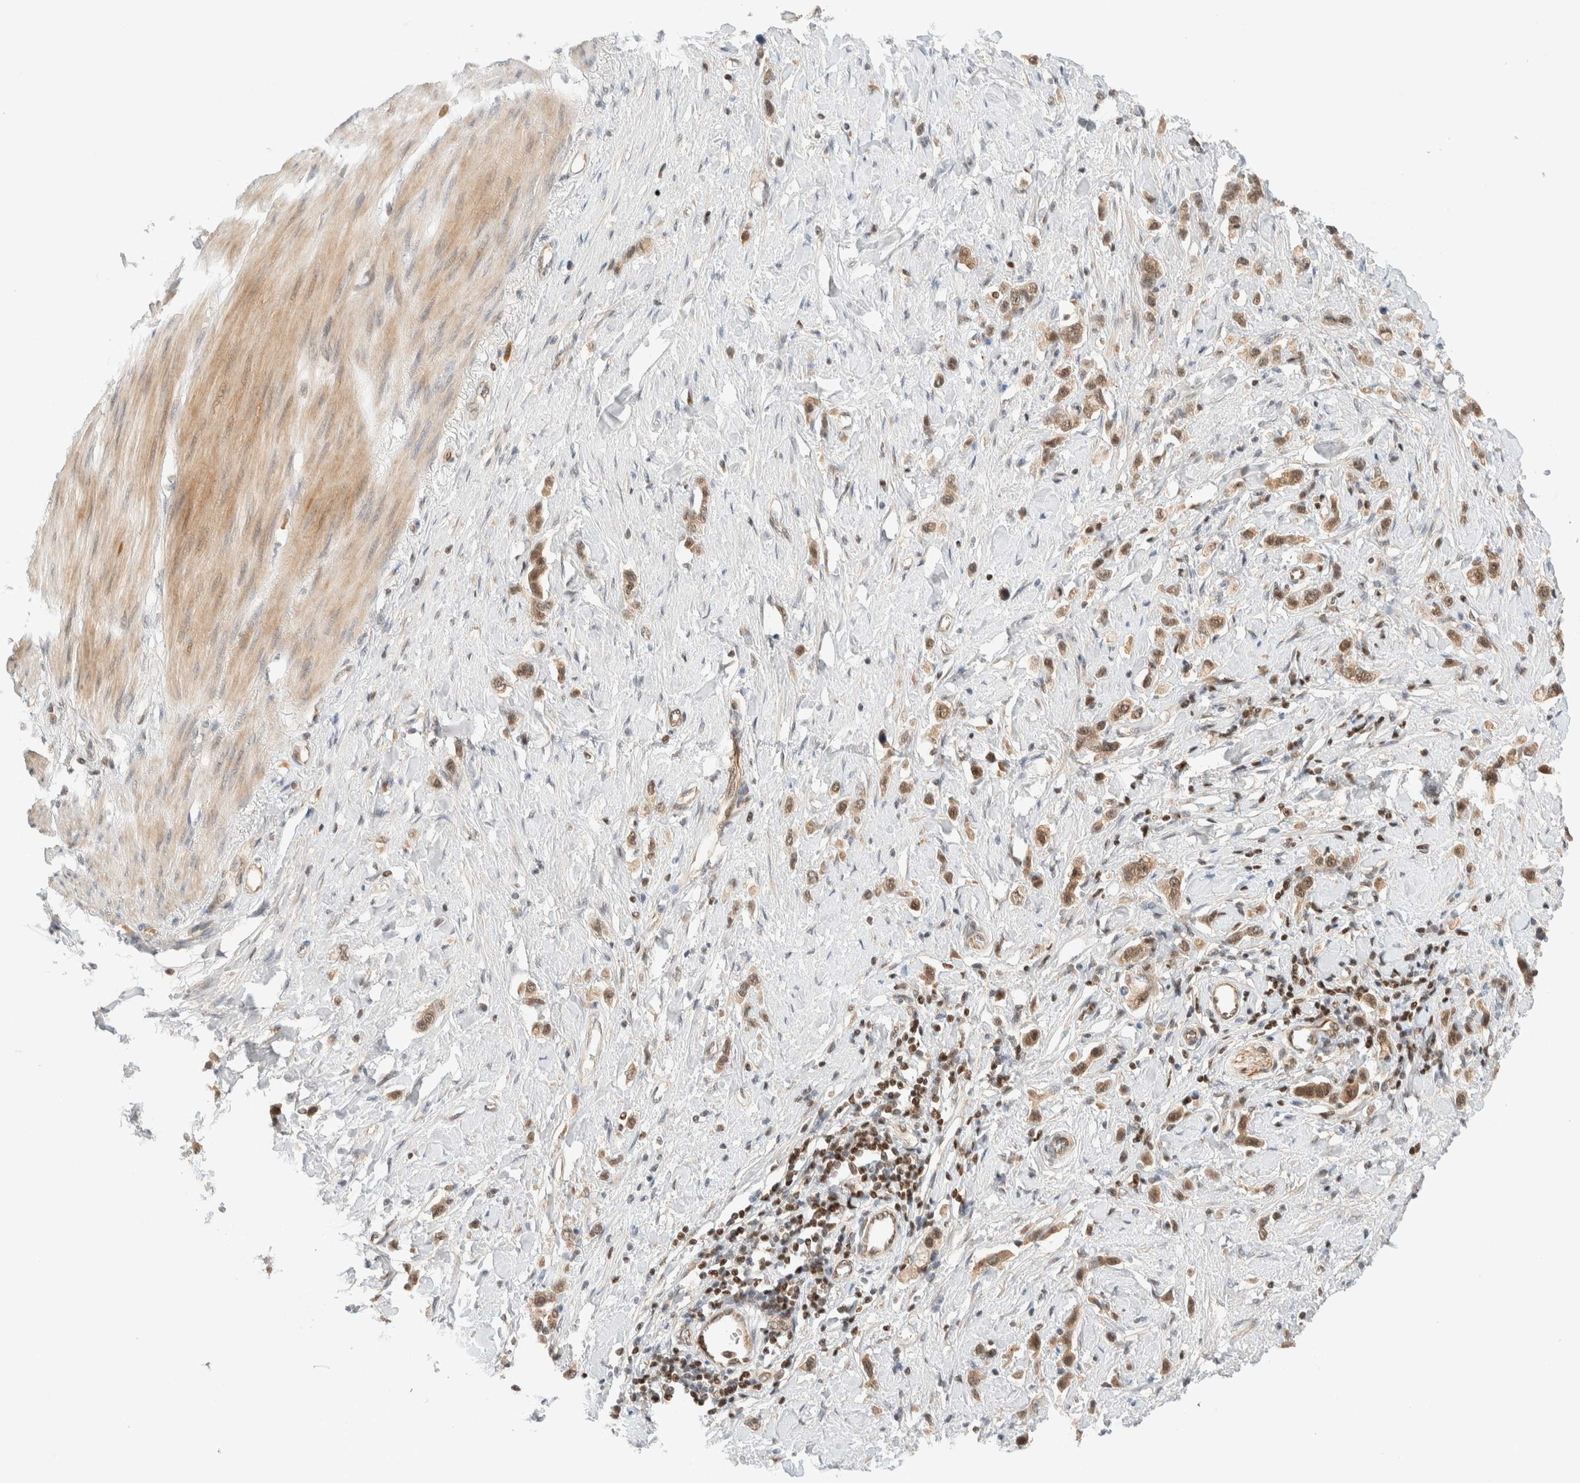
{"staining": {"intensity": "moderate", "quantity": ">75%", "location": "cytoplasmic/membranous,nuclear"}, "tissue": "stomach cancer", "cell_type": "Tumor cells", "image_type": "cancer", "snomed": [{"axis": "morphology", "description": "Adenocarcinoma, NOS"}, {"axis": "topography", "description": "Stomach"}], "caption": "Immunohistochemical staining of stomach cancer (adenocarcinoma) reveals moderate cytoplasmic/membranous and nuclear protein positivity in about >75% of tumor cells. The protein is stained brown, and the nuclei are stained in blue (DAB IHC with brightfield microscopy, high magnification).", "gene": "C8orf76", "patient": {"sex": "female", "age": 65}}